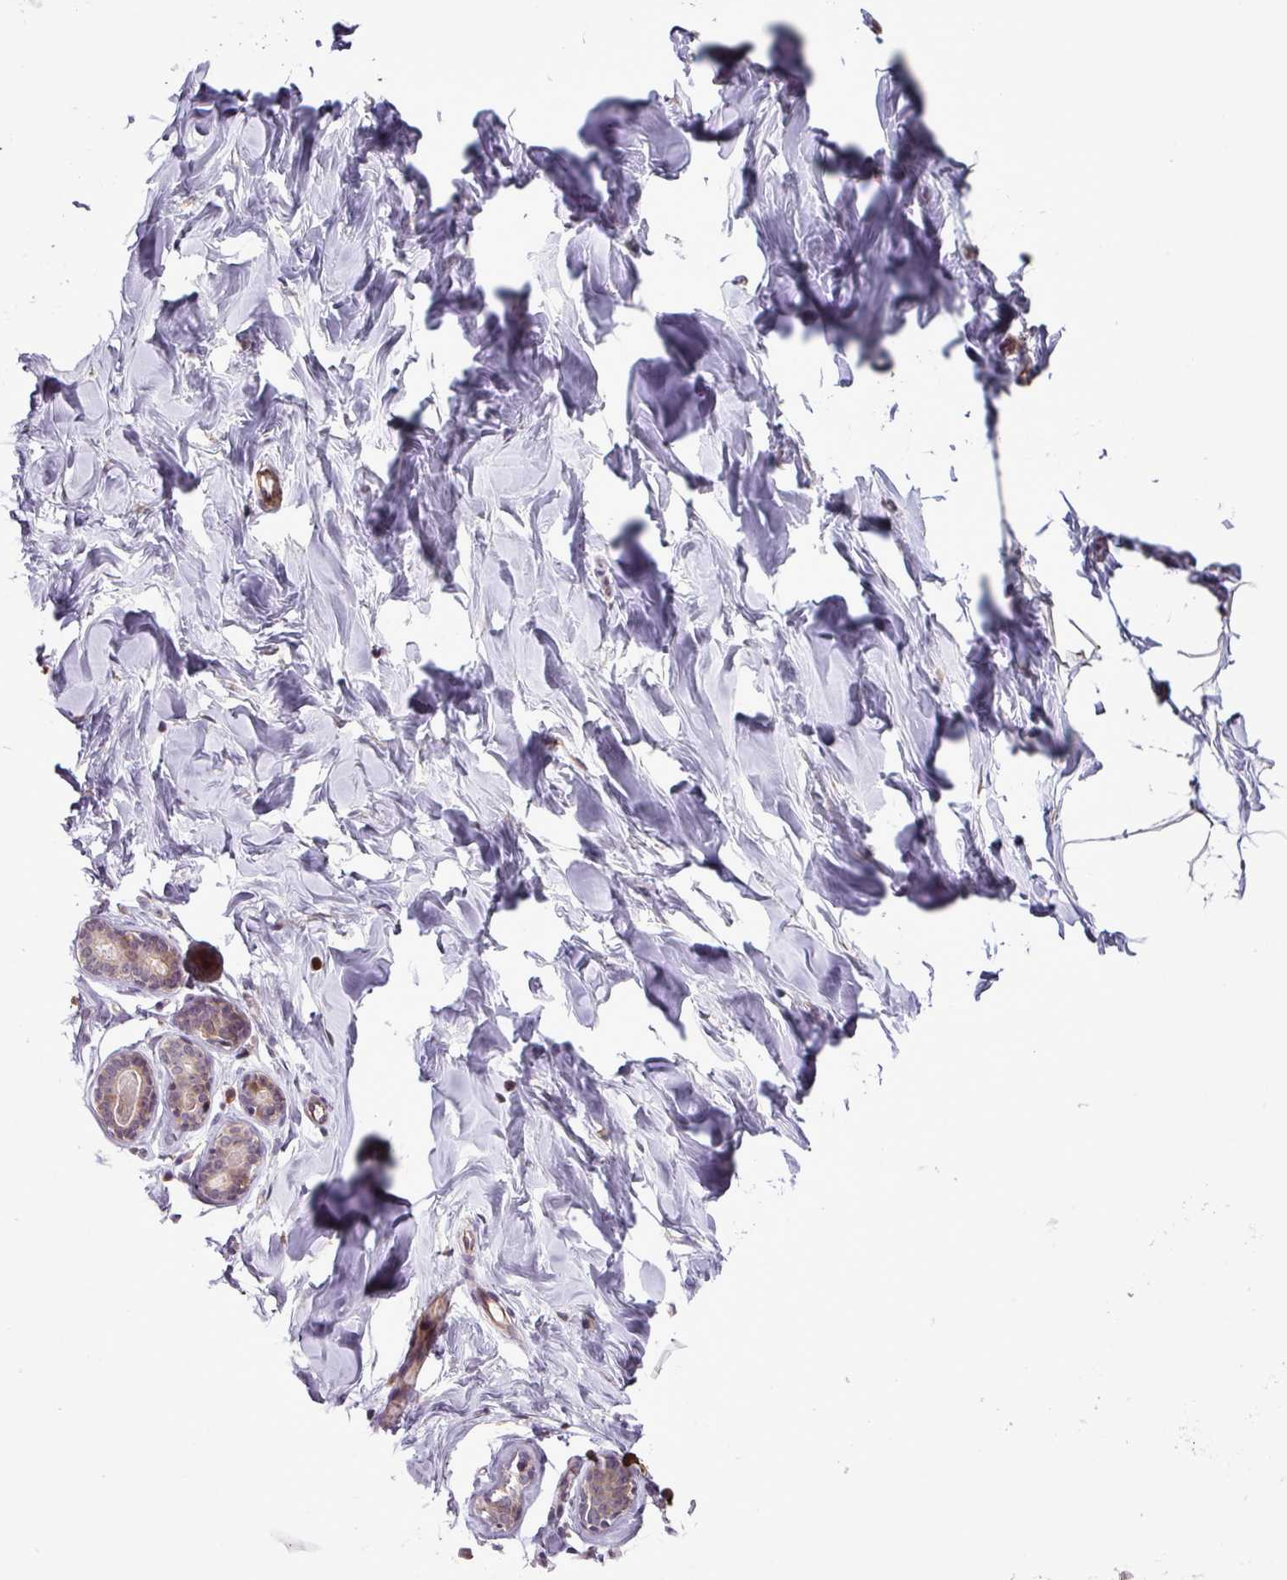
{"staining": {"intensity": "weak", "quantity": "25%-75%", "location": "cytoplasmic/membranous"}, "tissue": "breast", "cell_type": "Adipocytes", "image_type": "normal", "snomed": [{"axis": "morphology", "description": "Normal tissue, NOS"}, {"axis": "topography", "description": "Breast"}], "caption": "Approximately 25%-75% of adipocytes in unremarkable breast exhibit weak cytoplasmic/membranous protein positivity as visualized by brown immunohistochemical staining.", "gene": "DLGAP4", "patient": {"sex": "female", "age": 23}}